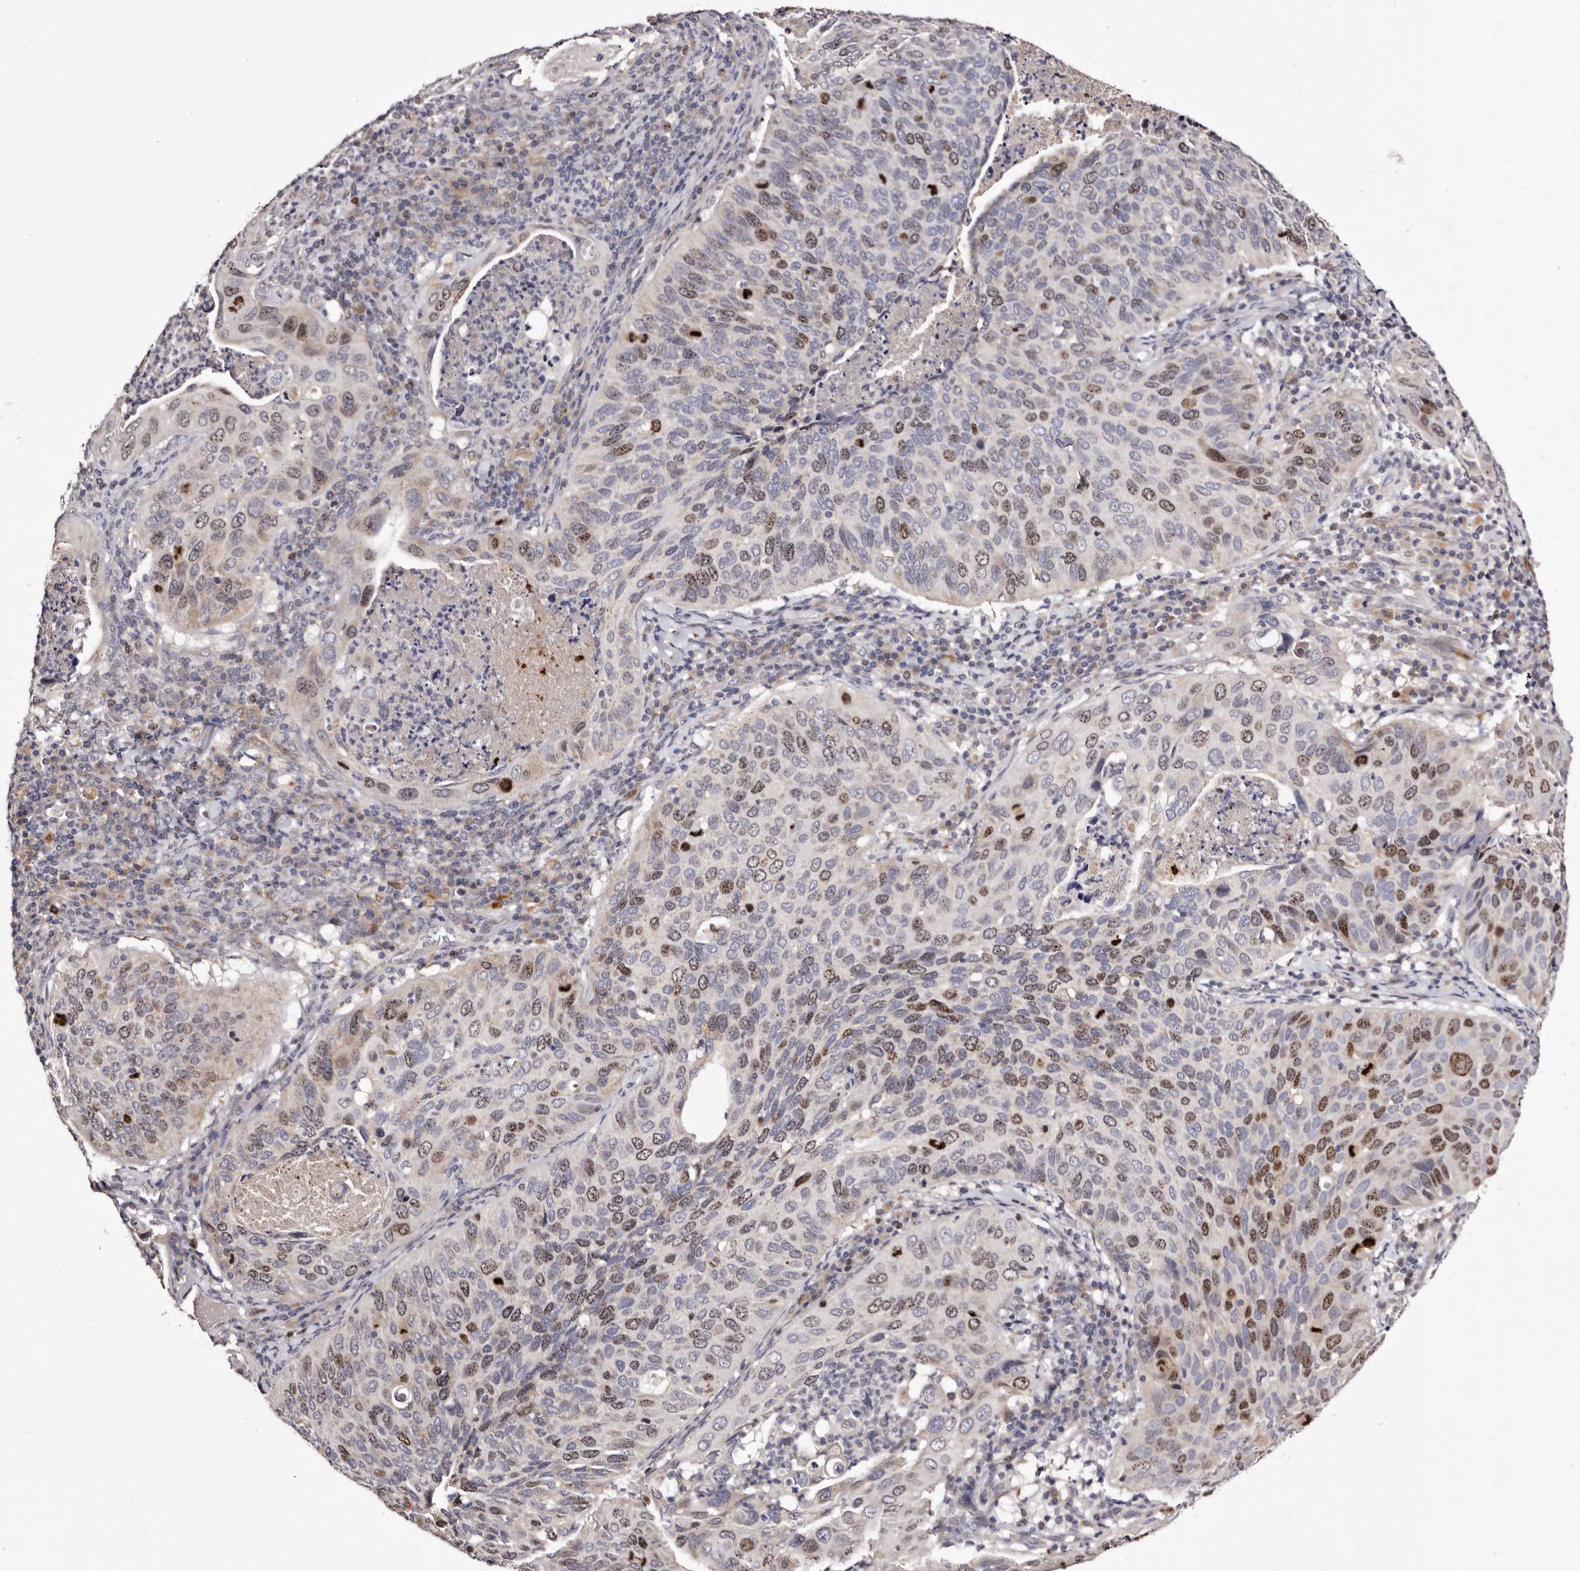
{"staining": {"intensity": "moderate", "quantity": "25%-75%", "location": "nuclear"}, "tissue": "cervical cancer", "cell_type": "Tumor cells", "image_type": "cancer", "snomed": [{"axis": "morphology", "description": "Squamous cell carcinoma, NOS"}, {"axis": "topography", "description": "Cervix"}], "caption": "This is a micrograph of immunohistochemistry (IHC) staining of cervical cancer (squamous cell carcinoma), which shows moderate expression in the nuclear of tumor cells.", "gene": "CDCA8", "patient": {"sex": "female", "age": 38}}